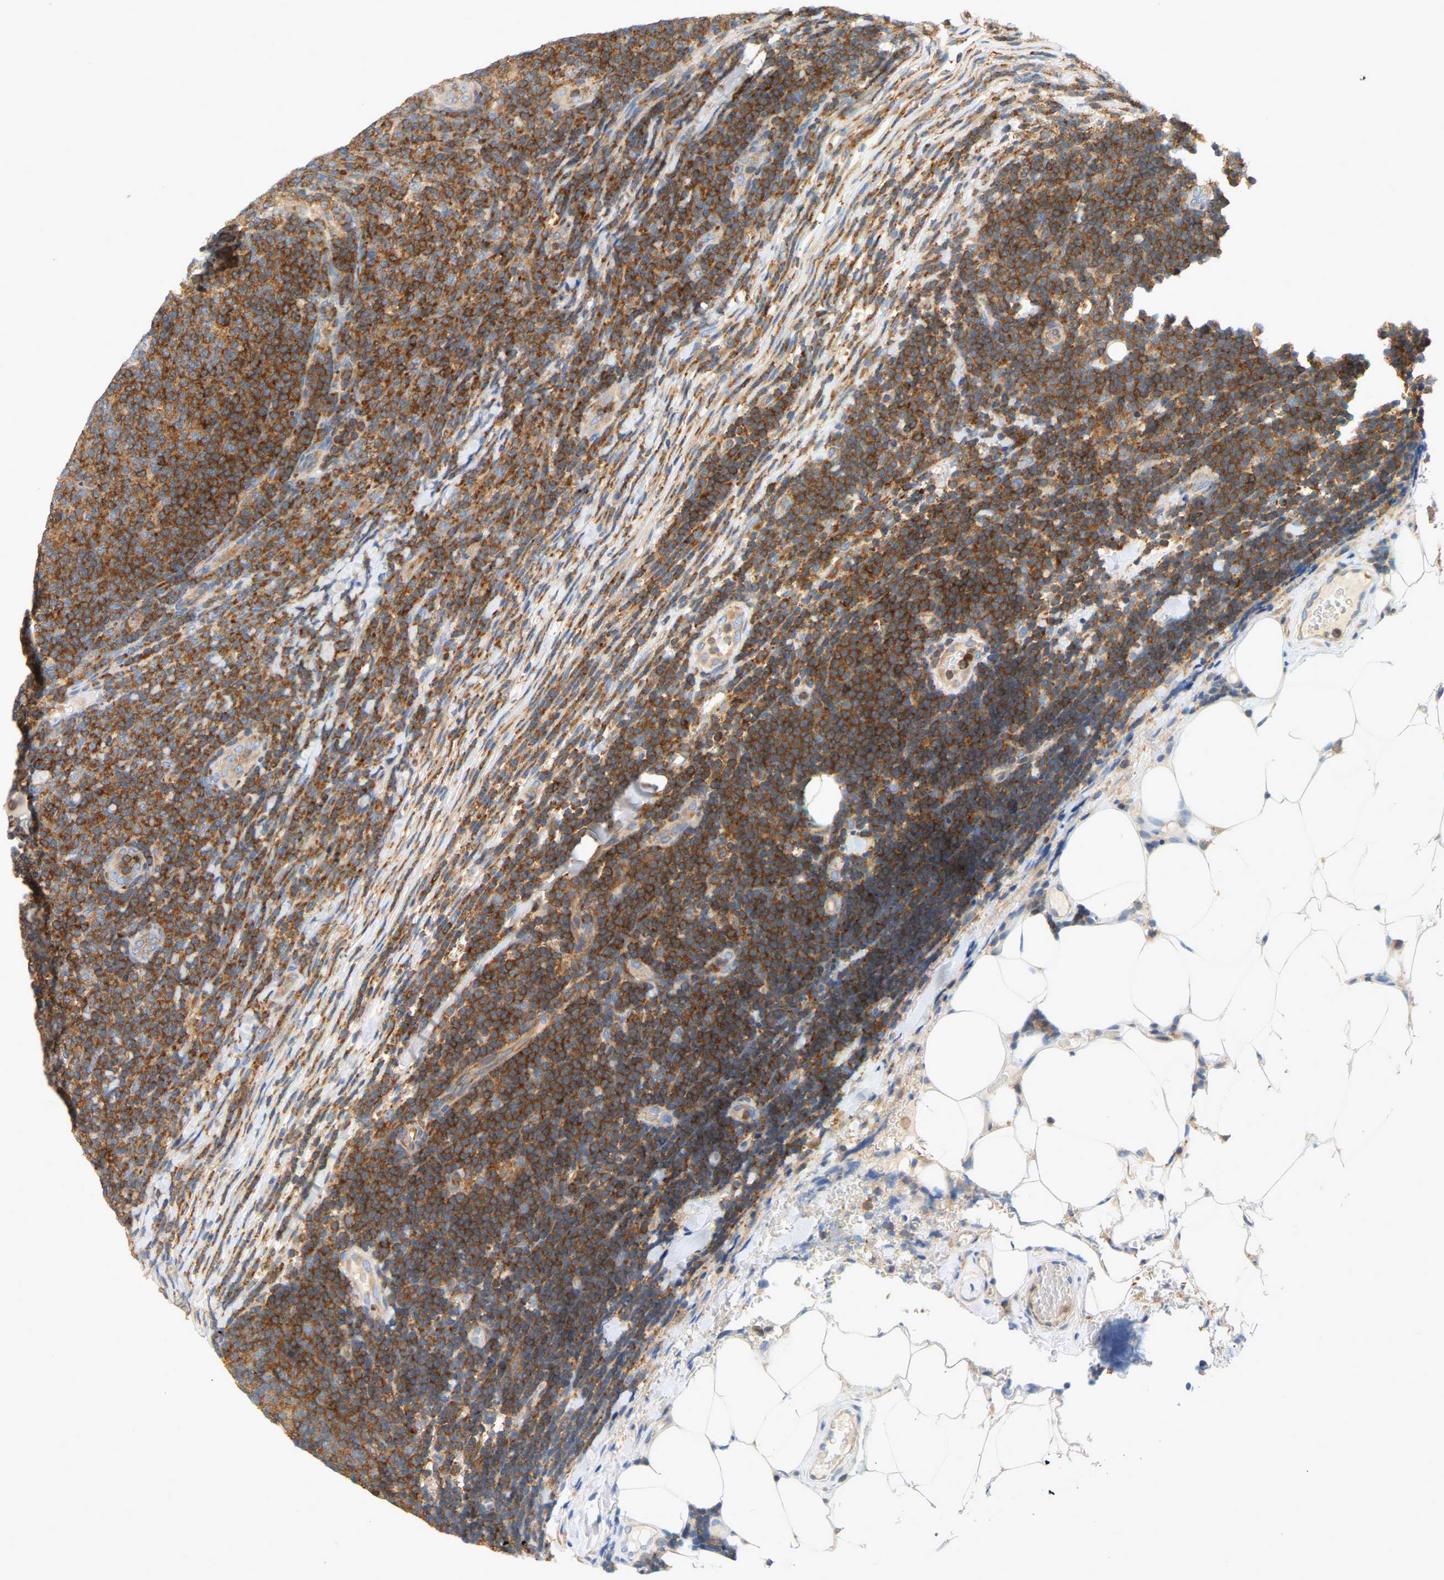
{"staining": {"intensity": "strong", "quantity": ">75%", "location": "cytoplasmic/membranous"}, "tissue": "lymphoma", "cell_type": "Tumor cells", "image_type": "cancer", "snomed": [{"axis": "morphology", "description": "Malignant lymphoma, non-Hodgkin's type, Low grade"}, {"axis": "topography", "description": "Lymph node"}], "caption": "This micrograph exhibits IHC staining of lymphoma, with high strong cytoplasmic/membranous positivity in approximately >75% of tumor cells.", "gene": "AKAP13", "patient": {"sex": "male", "age": 66}}